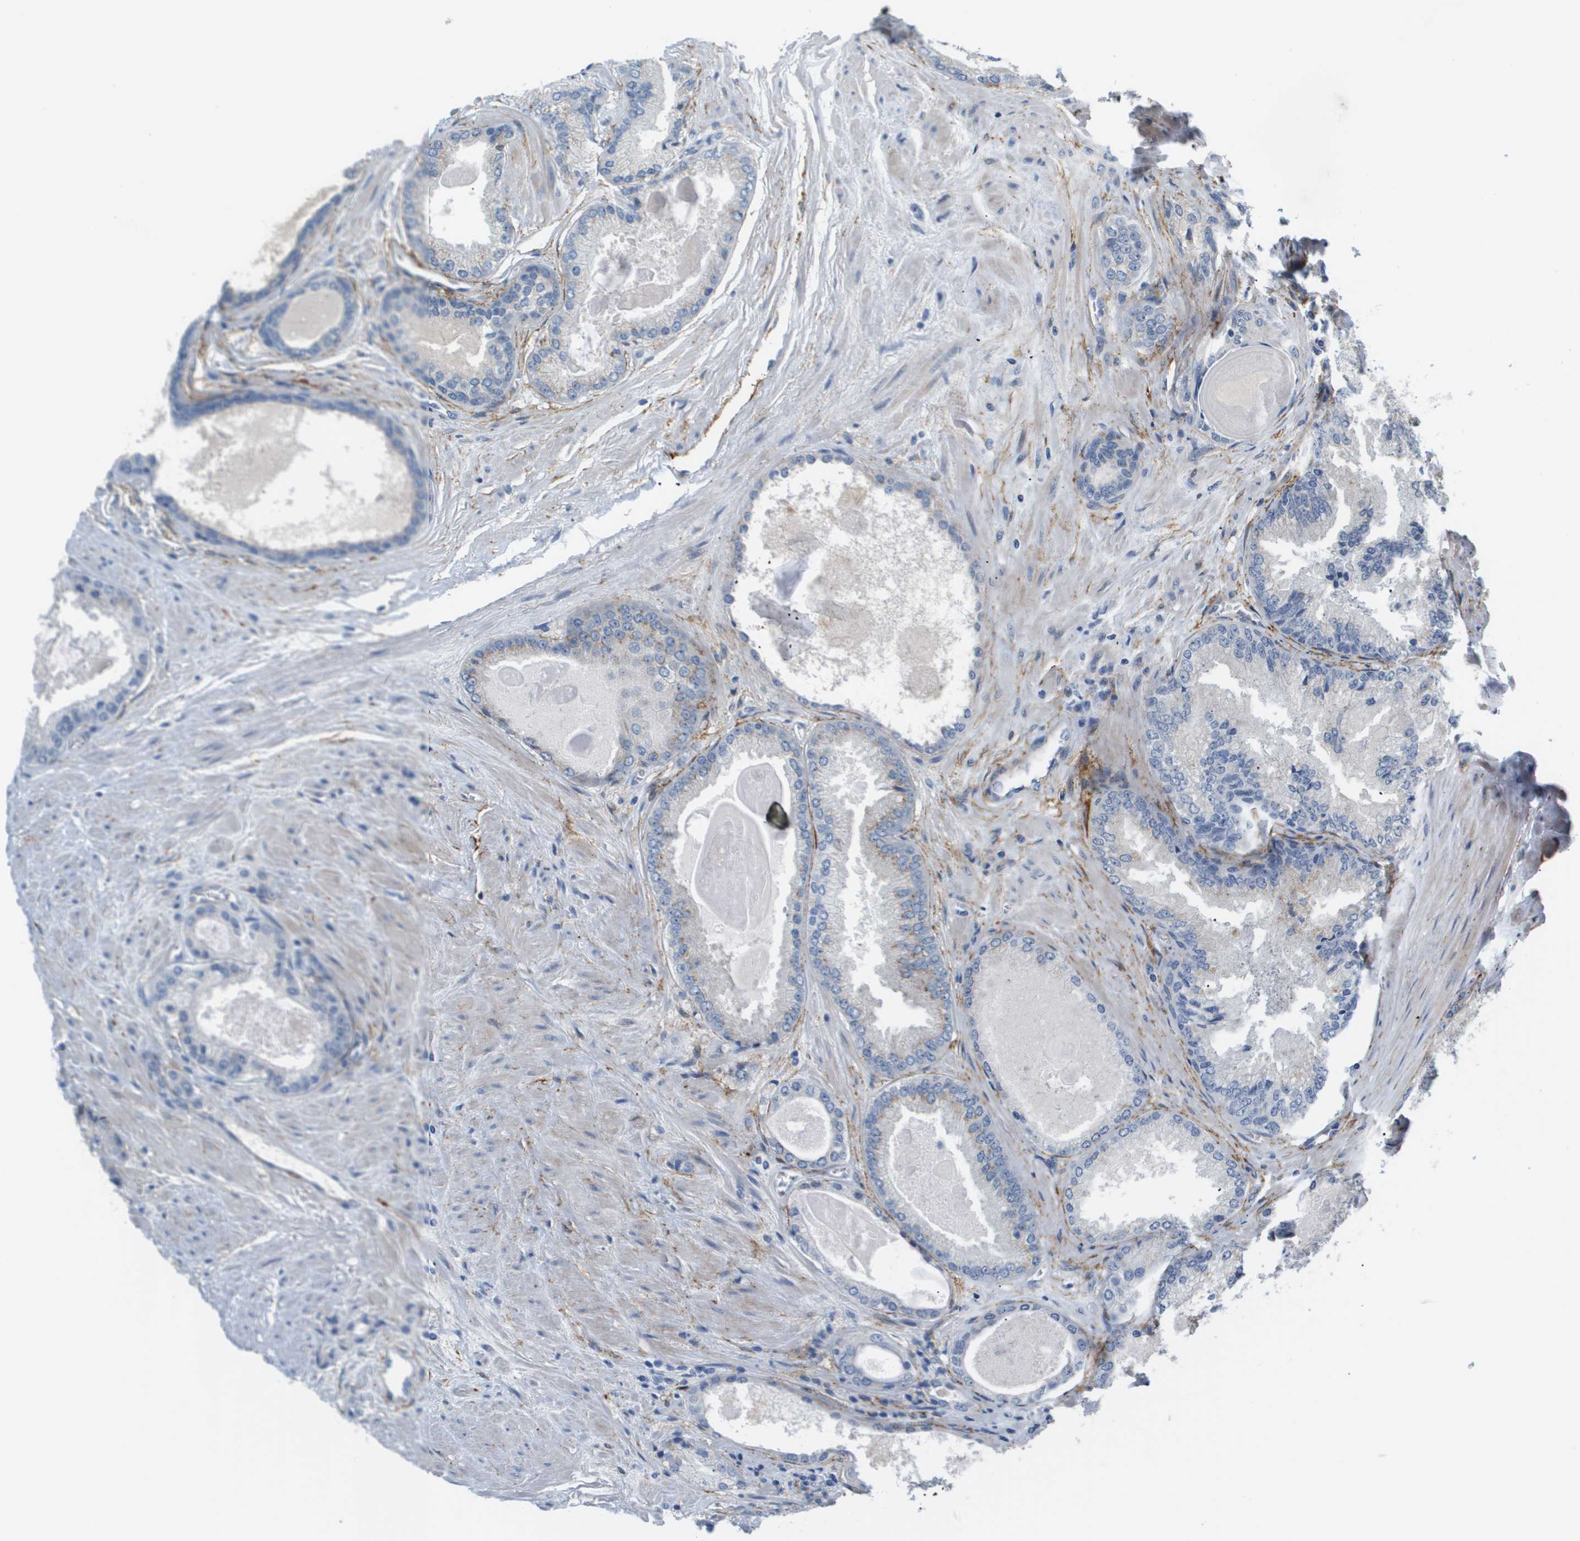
{"staining": {"intensity": "negative", "quantity": "none", "location": "none"}, "tissue": "prostate cancer", "cell_type": "Tumor cells", "image_type": "cancer", "snomed": [{"axis": "morphology", "description": "Adenocarcinoma, High grade"}, {"axis": "topography", "description": "Prostate"}], "caption": "Immunohistochemical staining of human adenocarcinoma (high-grade) (prostate) displays no significant positivity in tumor cells. (DAB (3,3'-diaminobenzidine) immunohistochemistry (IHC), high magnification).", "gene": "OTUD5", "patient": {"sex": "male", "age": 65}}